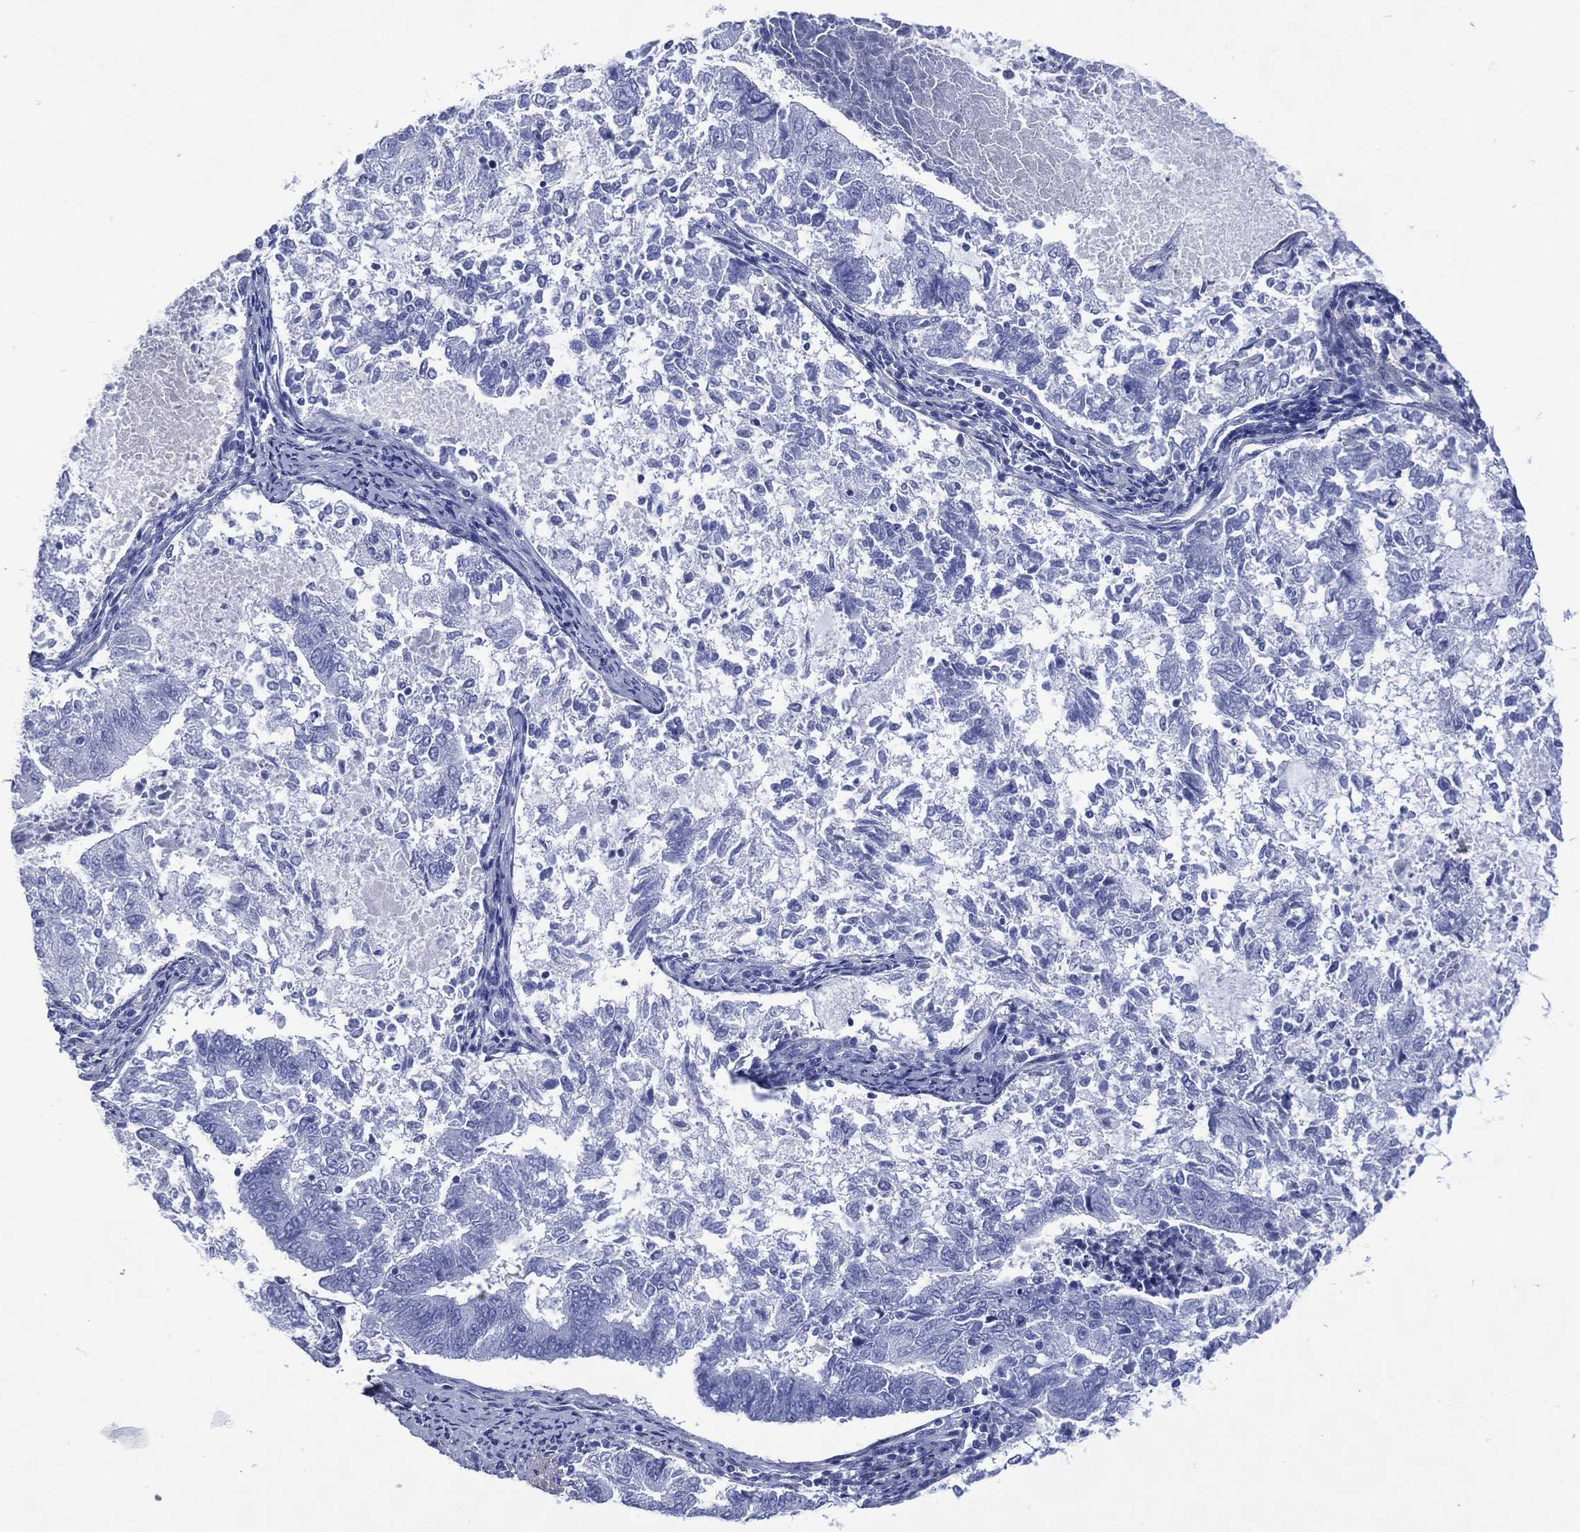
{"staining": {"intensity": "negative", "quantity": "none", "location": "none"}, "tissue": "endometrial cancer", "cell_type": "Tumor cells", "image_type": "cancer", "snomed": [{"axis": "morphology", "description": "Adenocarcinoma, NOS"}, {"axis": "topography", "description": "Endometrium"}], "caption": "An image of endometrial adenocarcinoma stained for a protein displays no brown staining in tumor cells.", "gene": "SHCBP1L", "patient": {"sex": "female", "age": 65}}